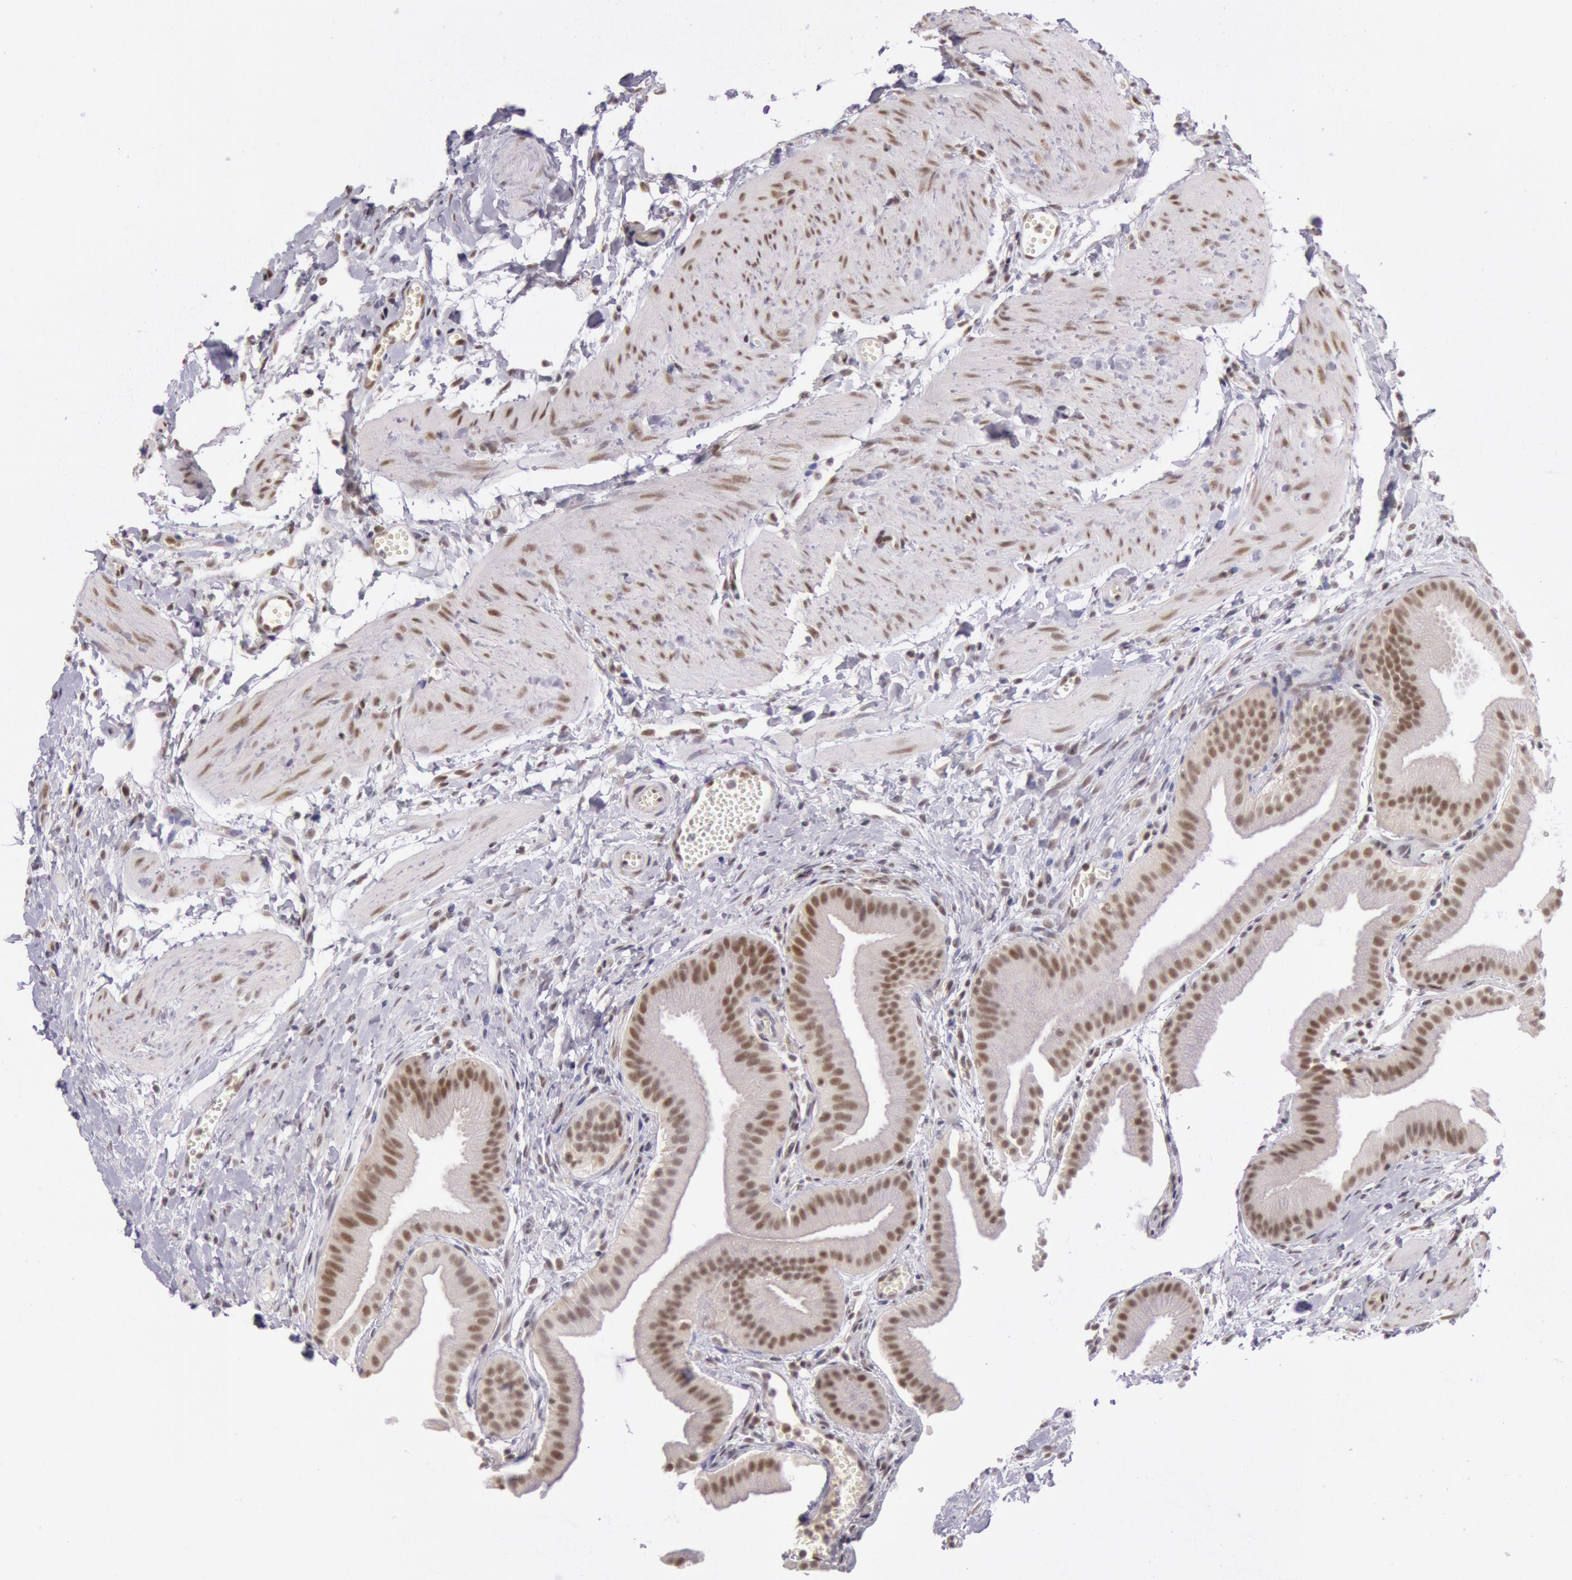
{"staining": {"intensity": "moderate", "quantity": ">75%", "location": "nuclear"}, "tissue": "gallbladder", "cell_type": "Glandular cells", "image_type": "normal", "snomed": [{"axis": "morphology", "description": "Normal tissue, NOS"}, {"axis": "topography", "description": "Gallbladder"}], "caption": "This photomicrograph demonstrates immunohistochemistry (IHC) staining of benign gallbladder, with medium moderate nuclear expression in about >75% of glandular cells.", "gene": "ESS2", "patient": {"sex": "female", "age": 63}}